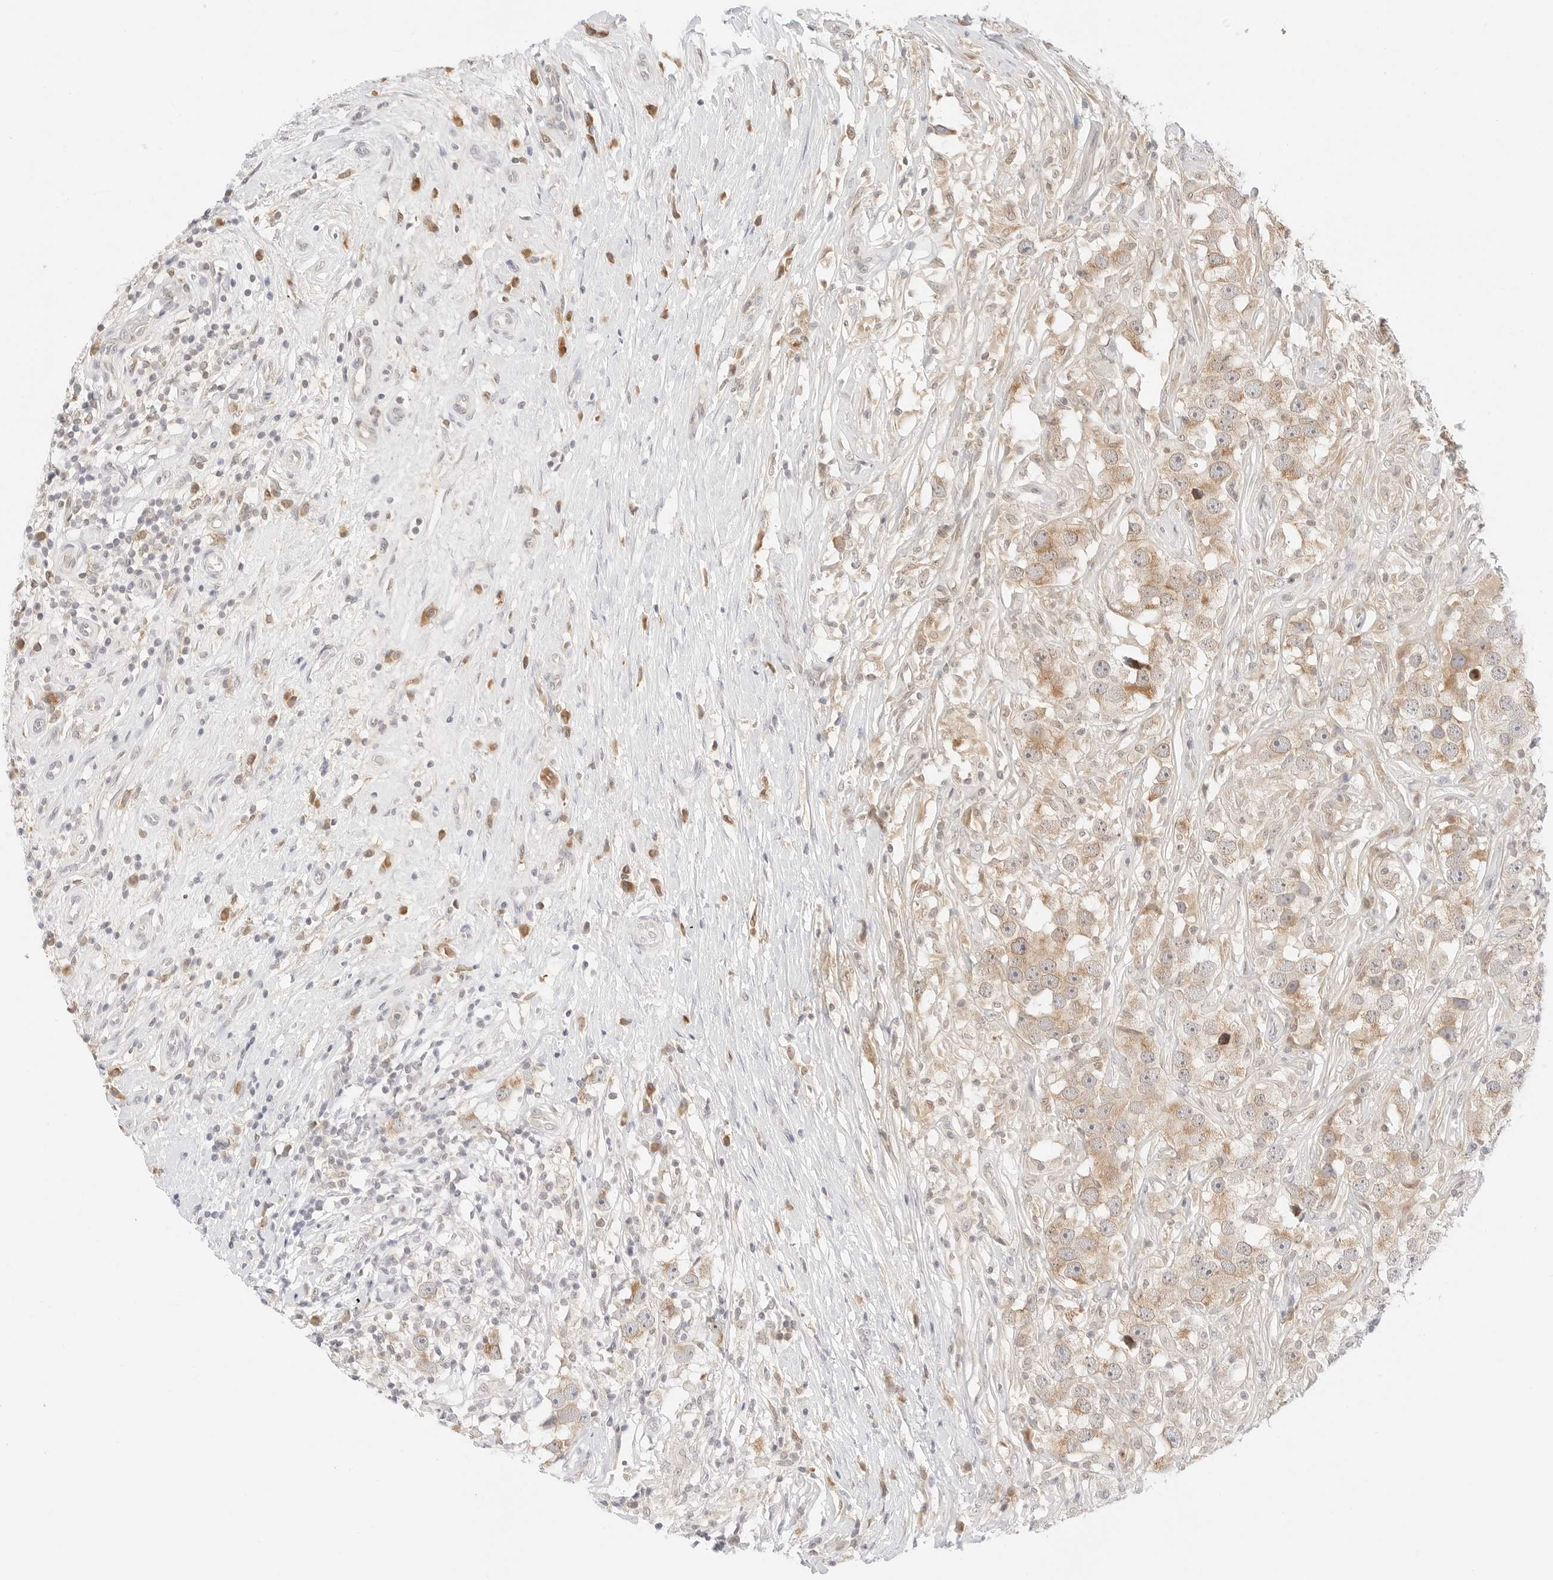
{"staining": {"intensity": "moderate", "quantity": "25%-75%", "location": "cytoplasmic/membranous"}, "tissue": "testis cancer", "cell_type": "Tumor cells", "image_type": "cancer", "snomed": [{"axis": "morphology", "description": "Seminoma, NOS"}, {"axis": "topography", "description": "Testis"}], "caption": "Moderate cytoplasmic/membranous expression for a protein is seen in about 25%-75% of tumor cells of testis cancer (seminoma) using immunohistochemistry.", "gene": "ERO1B", "patient": {"sex": "male", "age": 49}}